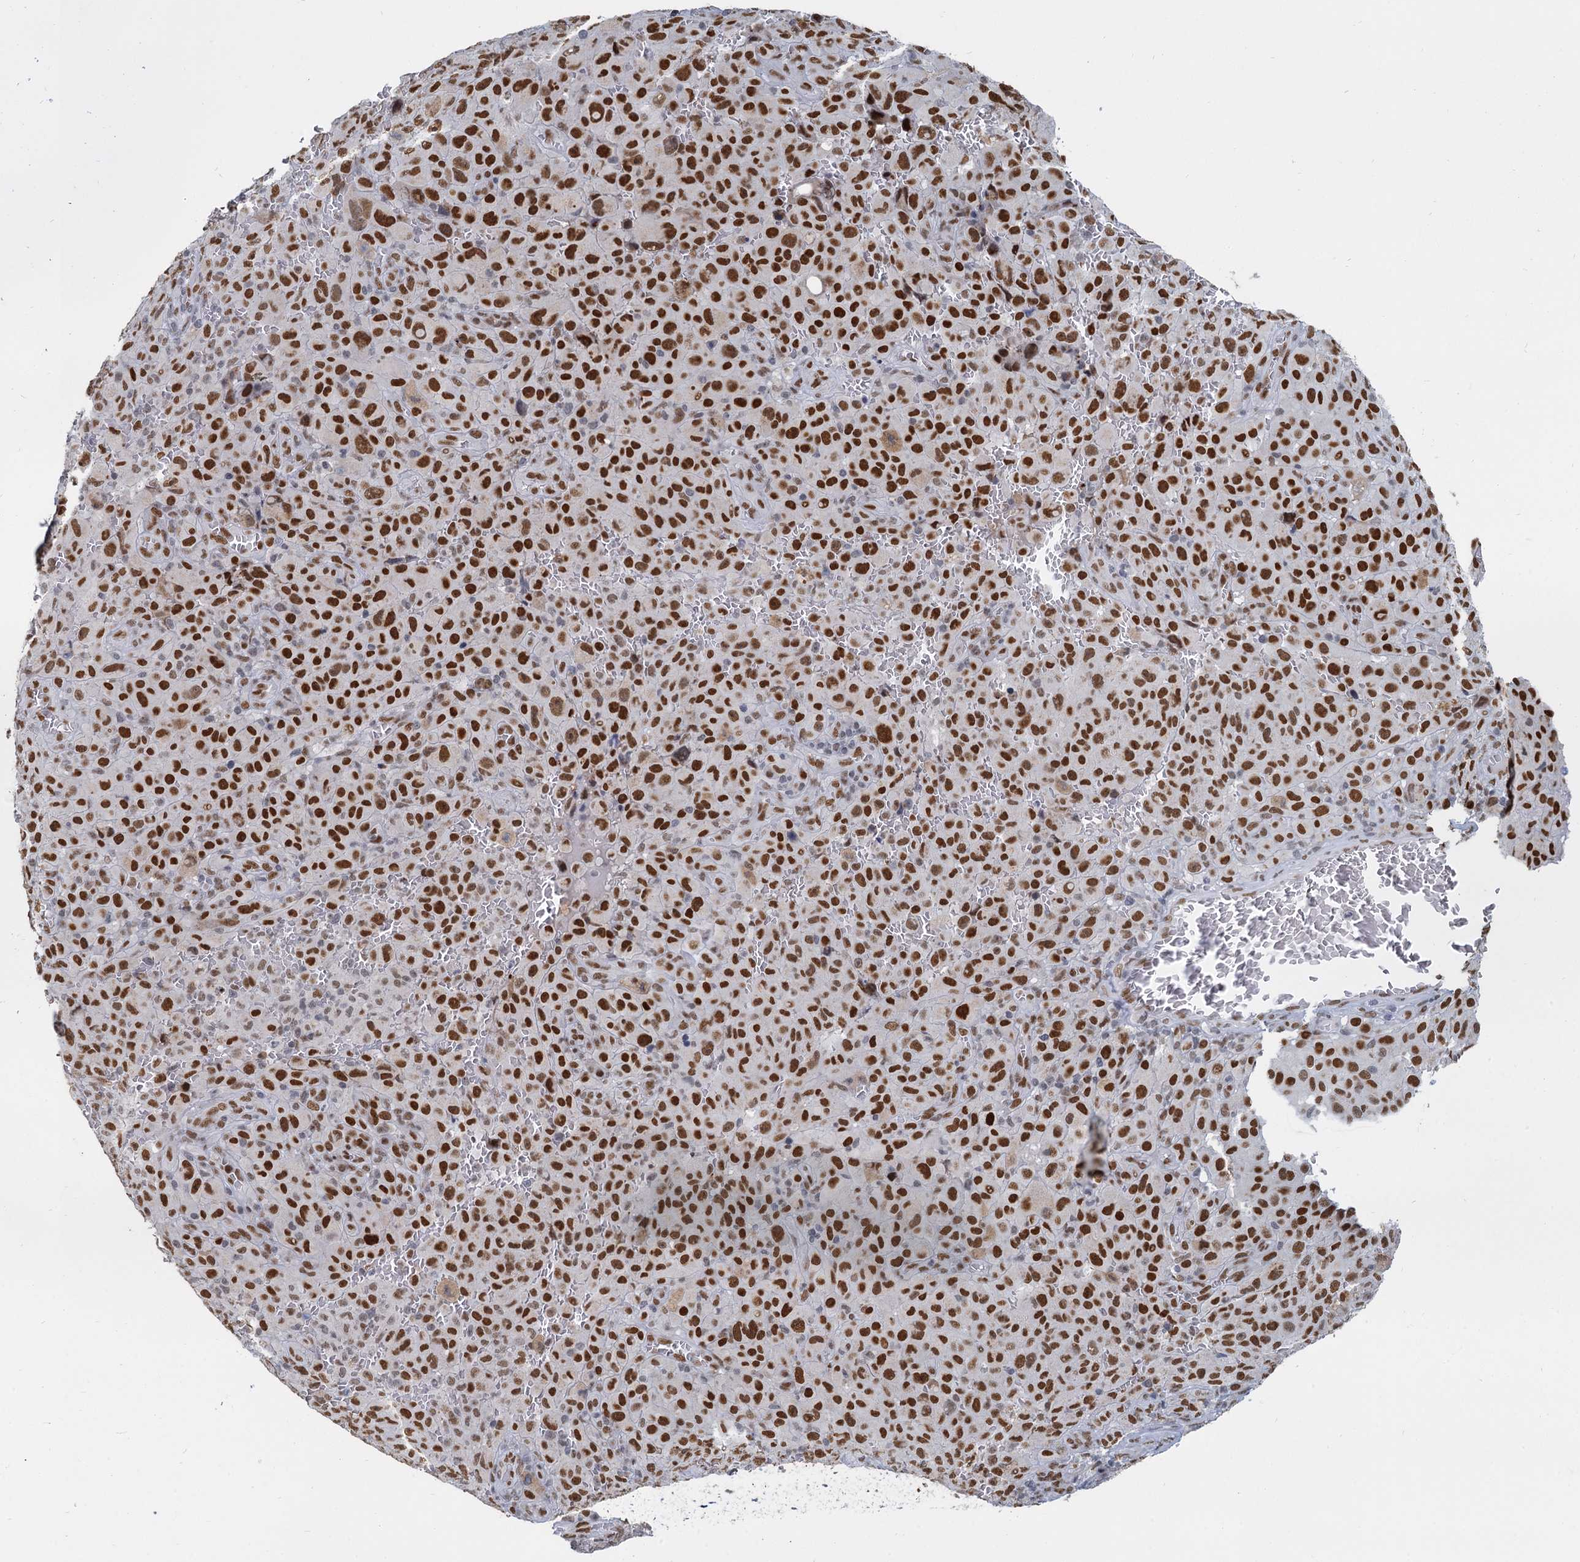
{"staining": {"intensity": "strong", "quantity": ">75%", "location": "nuclear"}, "tissue": "melanoma", "cell_type": "Tumor cells", "image_type": "cancer", "snomed": [{"axis": "morphology", "description": "Malignant melanoma, NOS"}, {"axis": "topography", "description": "Skin"}], "caption": "Immunohistochemistry (IHC) of melanoma reveals high levels of strong nuclear positivity in approximately >75% of tumor cells.", "gene": "RPRD1A", "patient": {"sex": "female", "age": 82}}